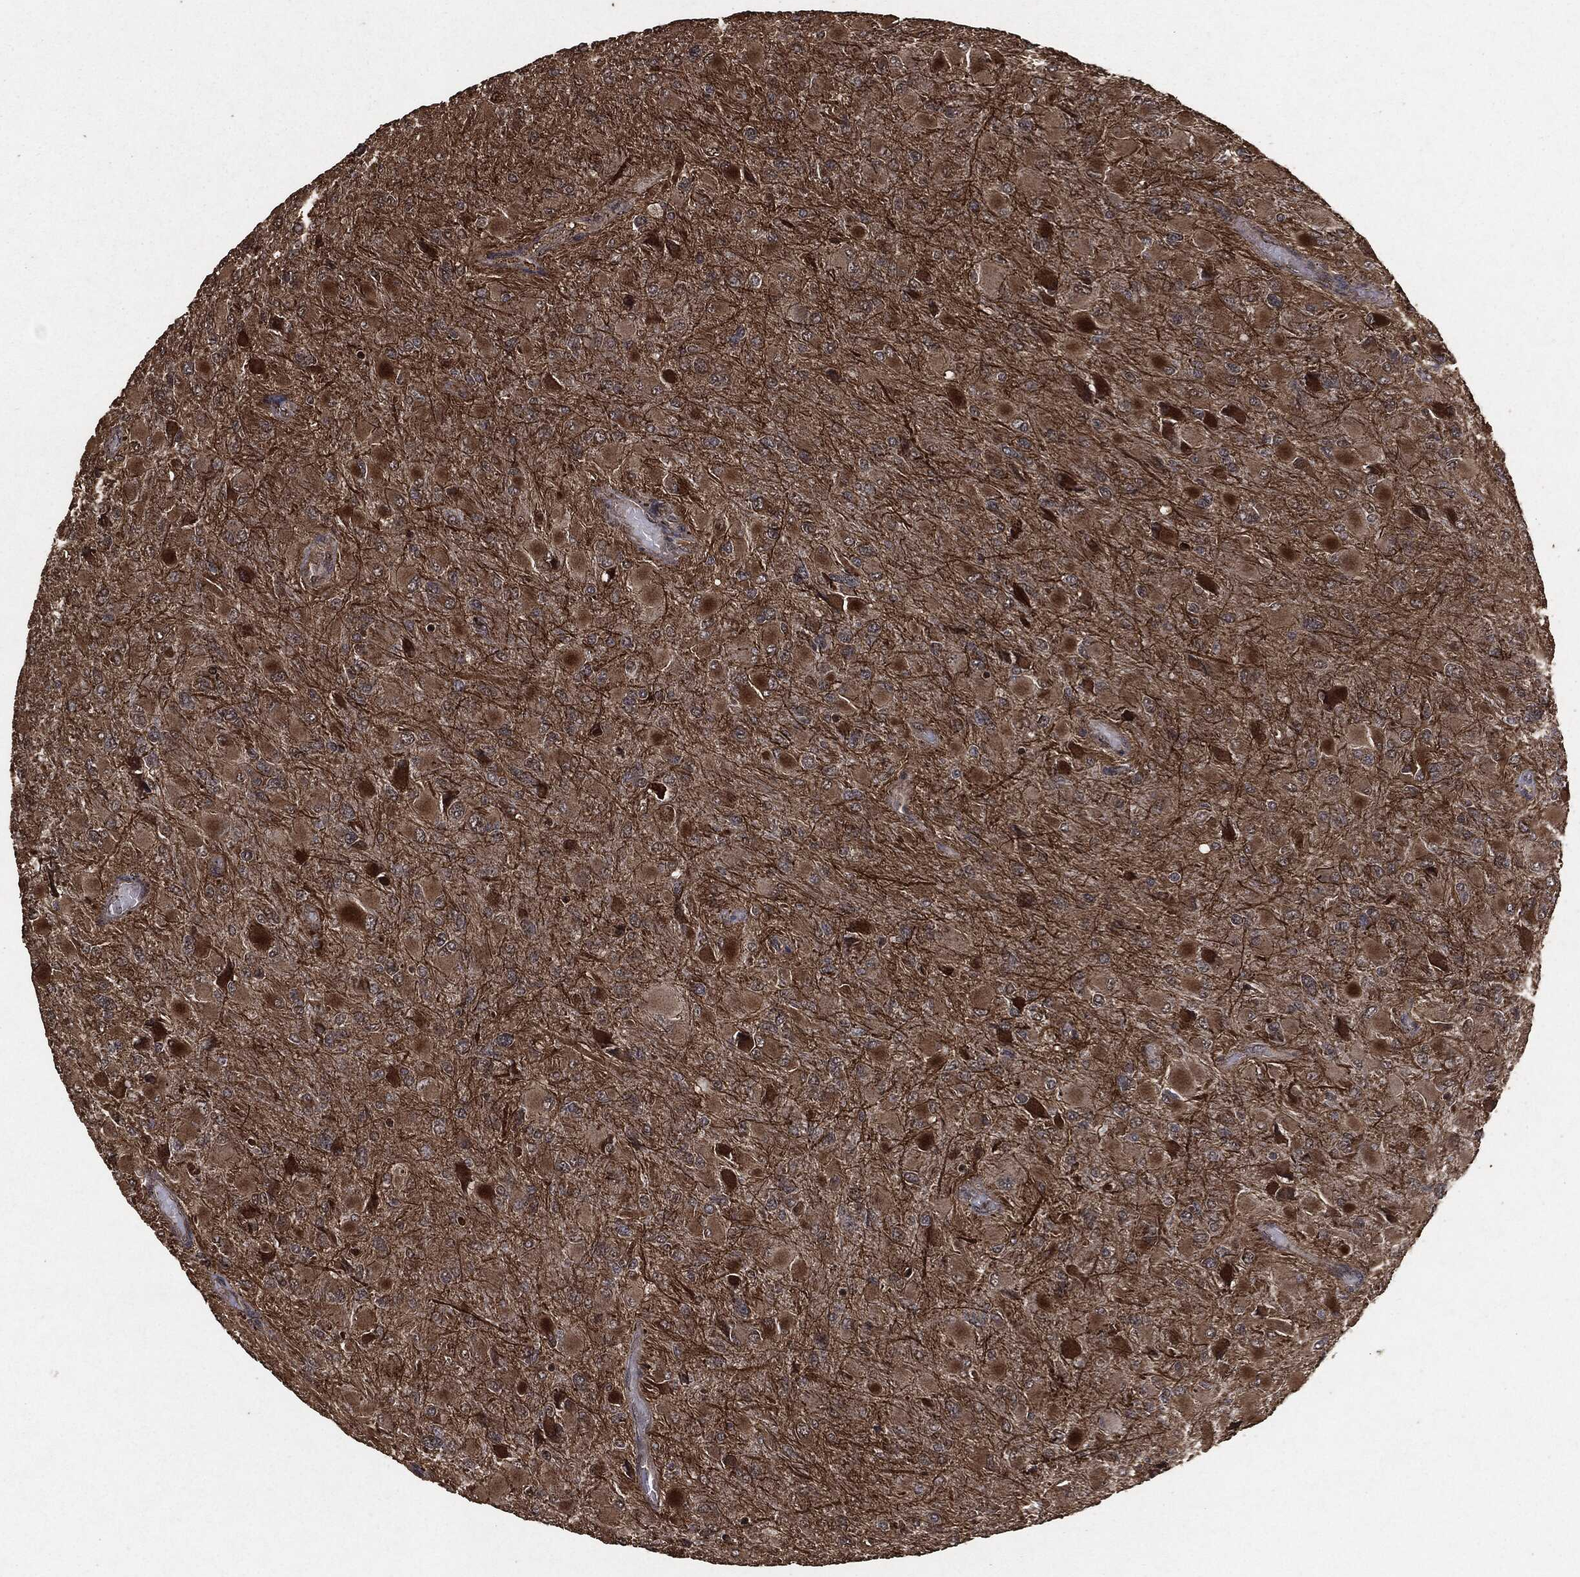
{"staining": {"intensity": "strong", "quantity": "25%-75%", "location": "cytoplasmic/membranous"}, "tissue": "glioma", "cell_type": "Tumor cells", "image_type": "cancer", "snomed": [{"axis": "morphology", "description": "Glioma, malignant, High grade"}, {"axis": "topography", "description": "Cerebral cortex"}], "caption": "Glioma tissue reveals strong cytoplasmic/membranous positivity in about 25%-75% of tumor cells, visualized by immunohistochemistry.", "gene": "EGFR", "patient": {"sex": "female", "age": 36}}